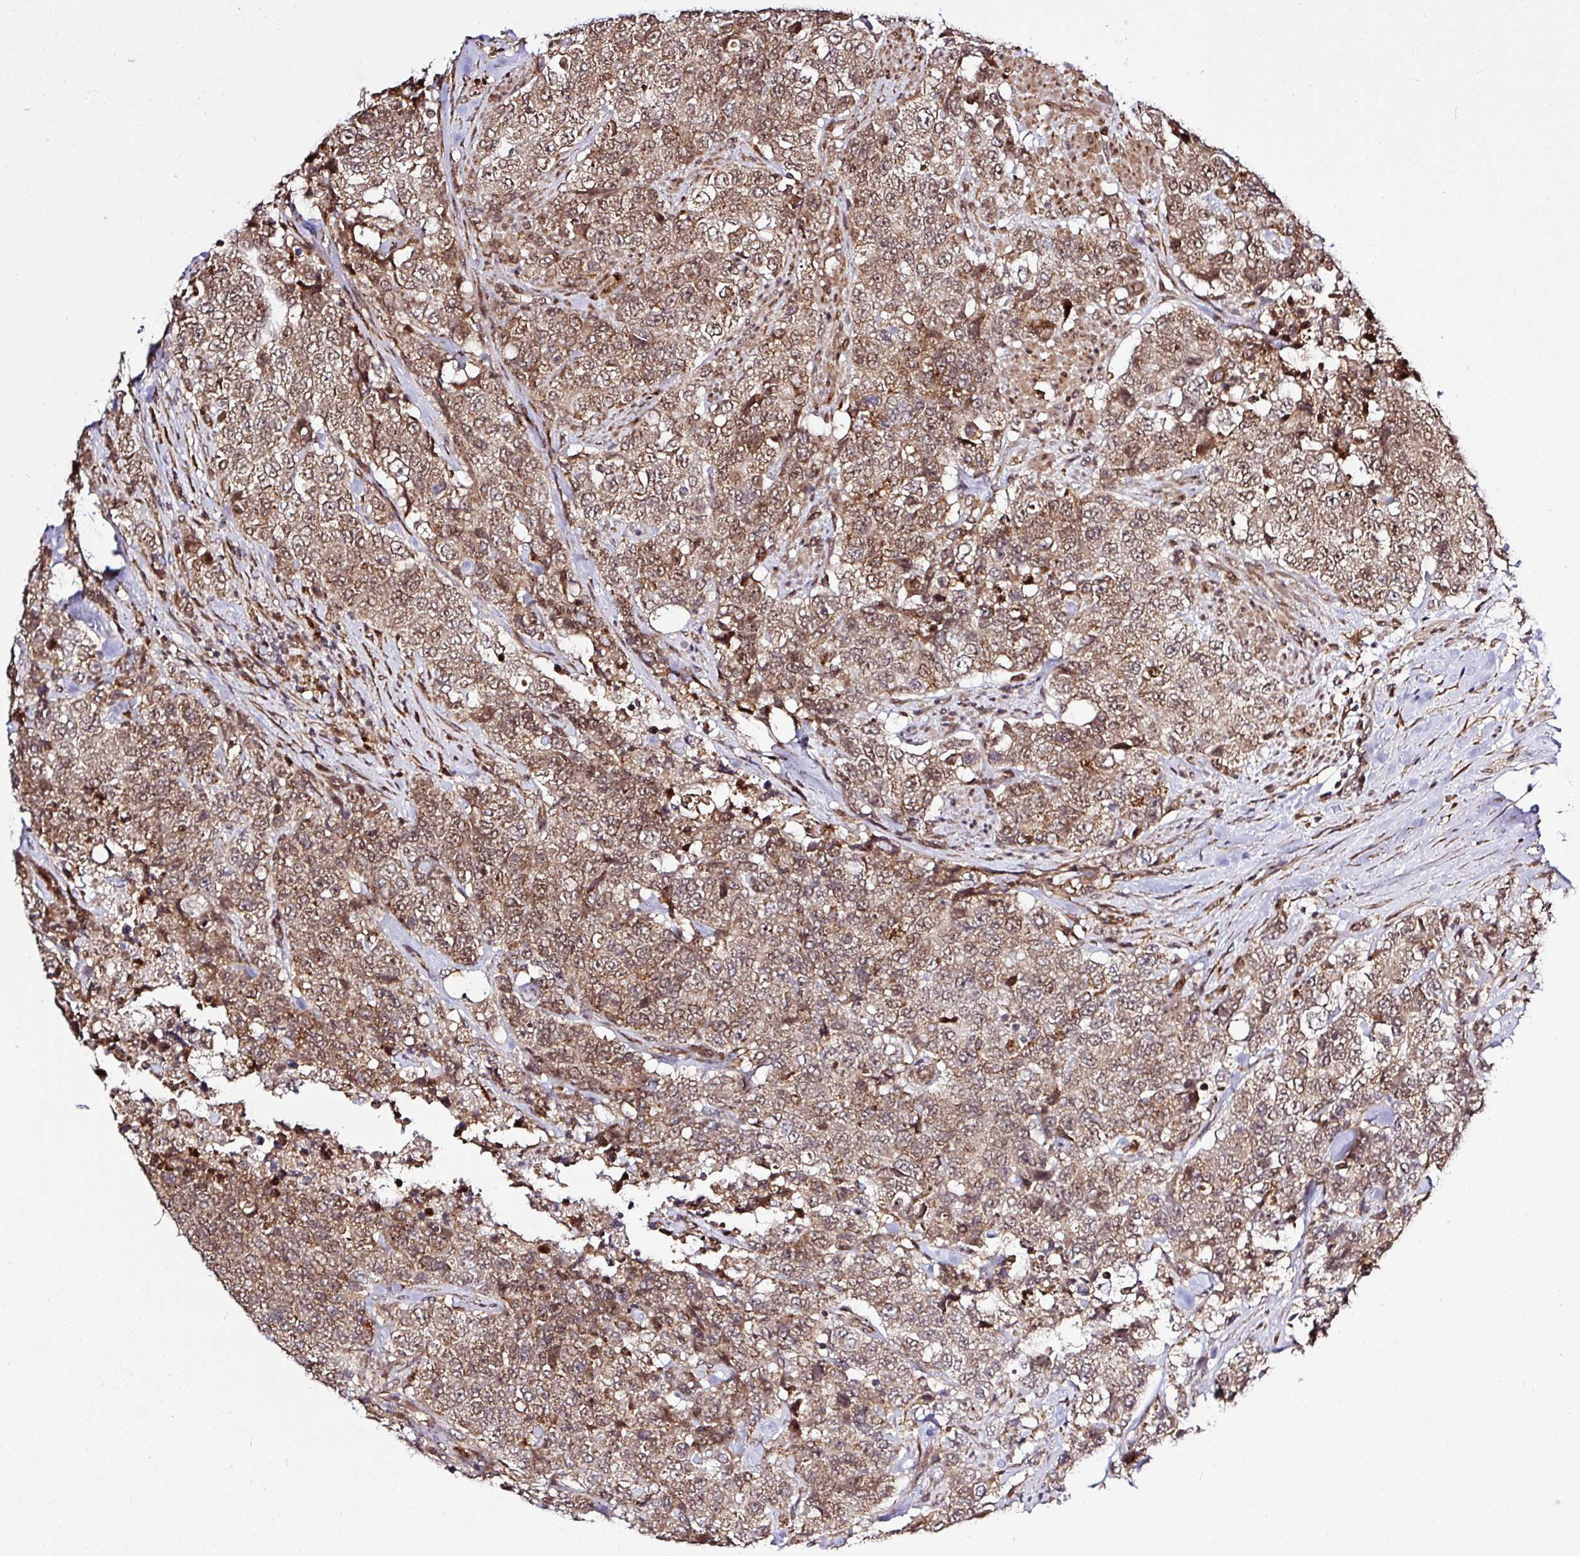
{"staining": {"intensity": "moderate", "quantity": ">75%", "location": "cytoplasmic/membranous,nuclear"}, "tissue": "urothelial cancer", "cell_type": "Tumor cells", "image_type": "cancer", "snomed": [{"axis": "morphology", "description": "Urothelial carcinoma, High grade"}, {"axis": "topography", "description": "Urinary bladder"}], "caption": "Immunohistochemical staining of urothelial cancer reveals medium levels of moderate cytoplasmic/membranous and nuclear protein positivity in about >75% of tumor cells.", "gene": "FAM153A", "patient": {"sex": "female", "age": 78}}